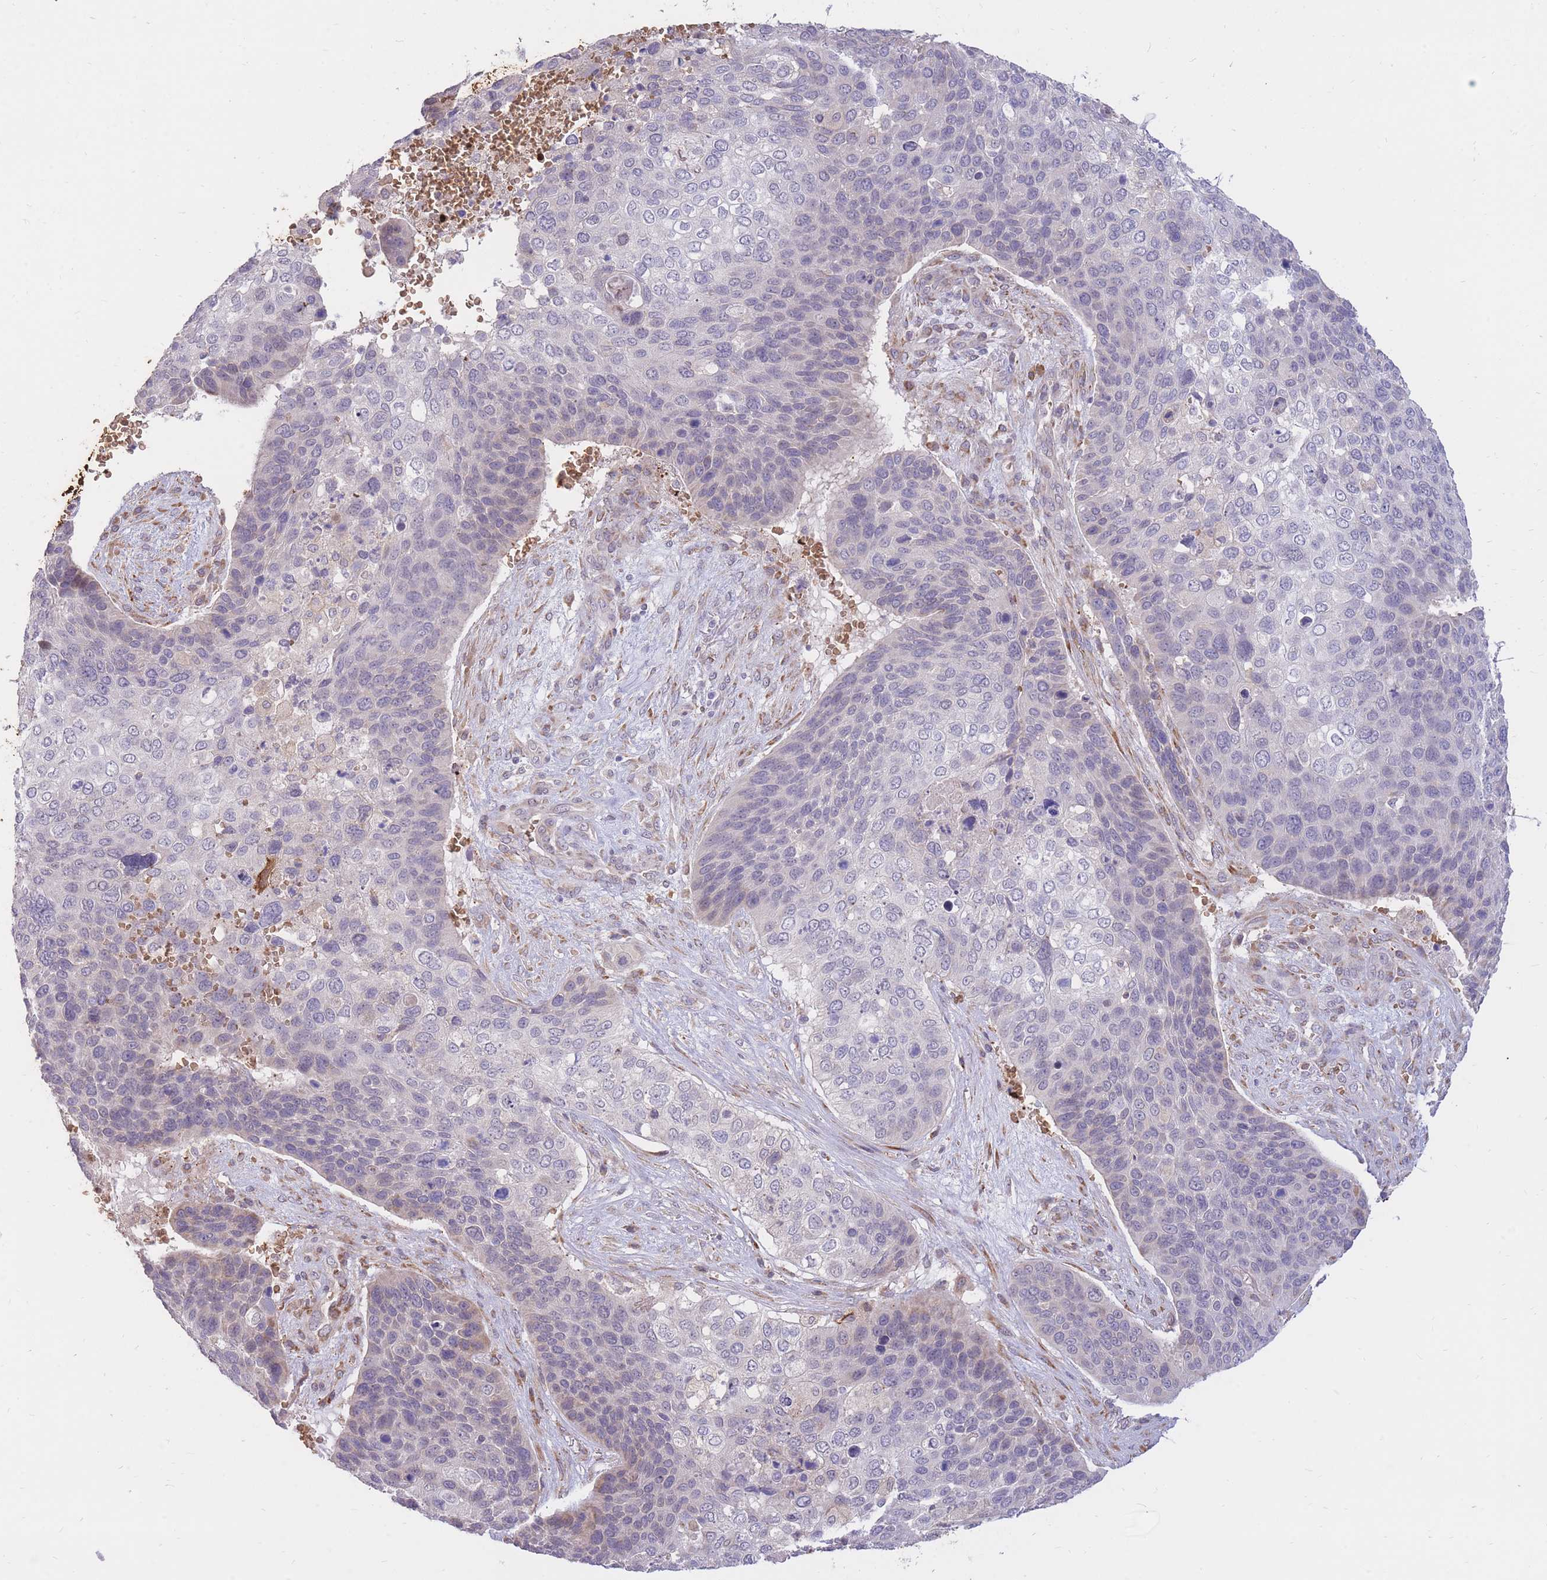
{"staining": {"intensity": "negative", "quantity": "none", "location": "none"}, "tissue": "skin cancer", "cell_type": "Tumor cells", "image_type": "cancer", "snomed": [{"axis": "morphology", "description": "Basal cell carcinoma"}, {"axis": "topography", "description": "Skin"}], "caption": "Immunohistochemistry of skin cancer (basal cell carcinoma) displays no positivity in tumor cells.", "gene": "ATP10D", "patient": {"sex": "female", "age": 74}}